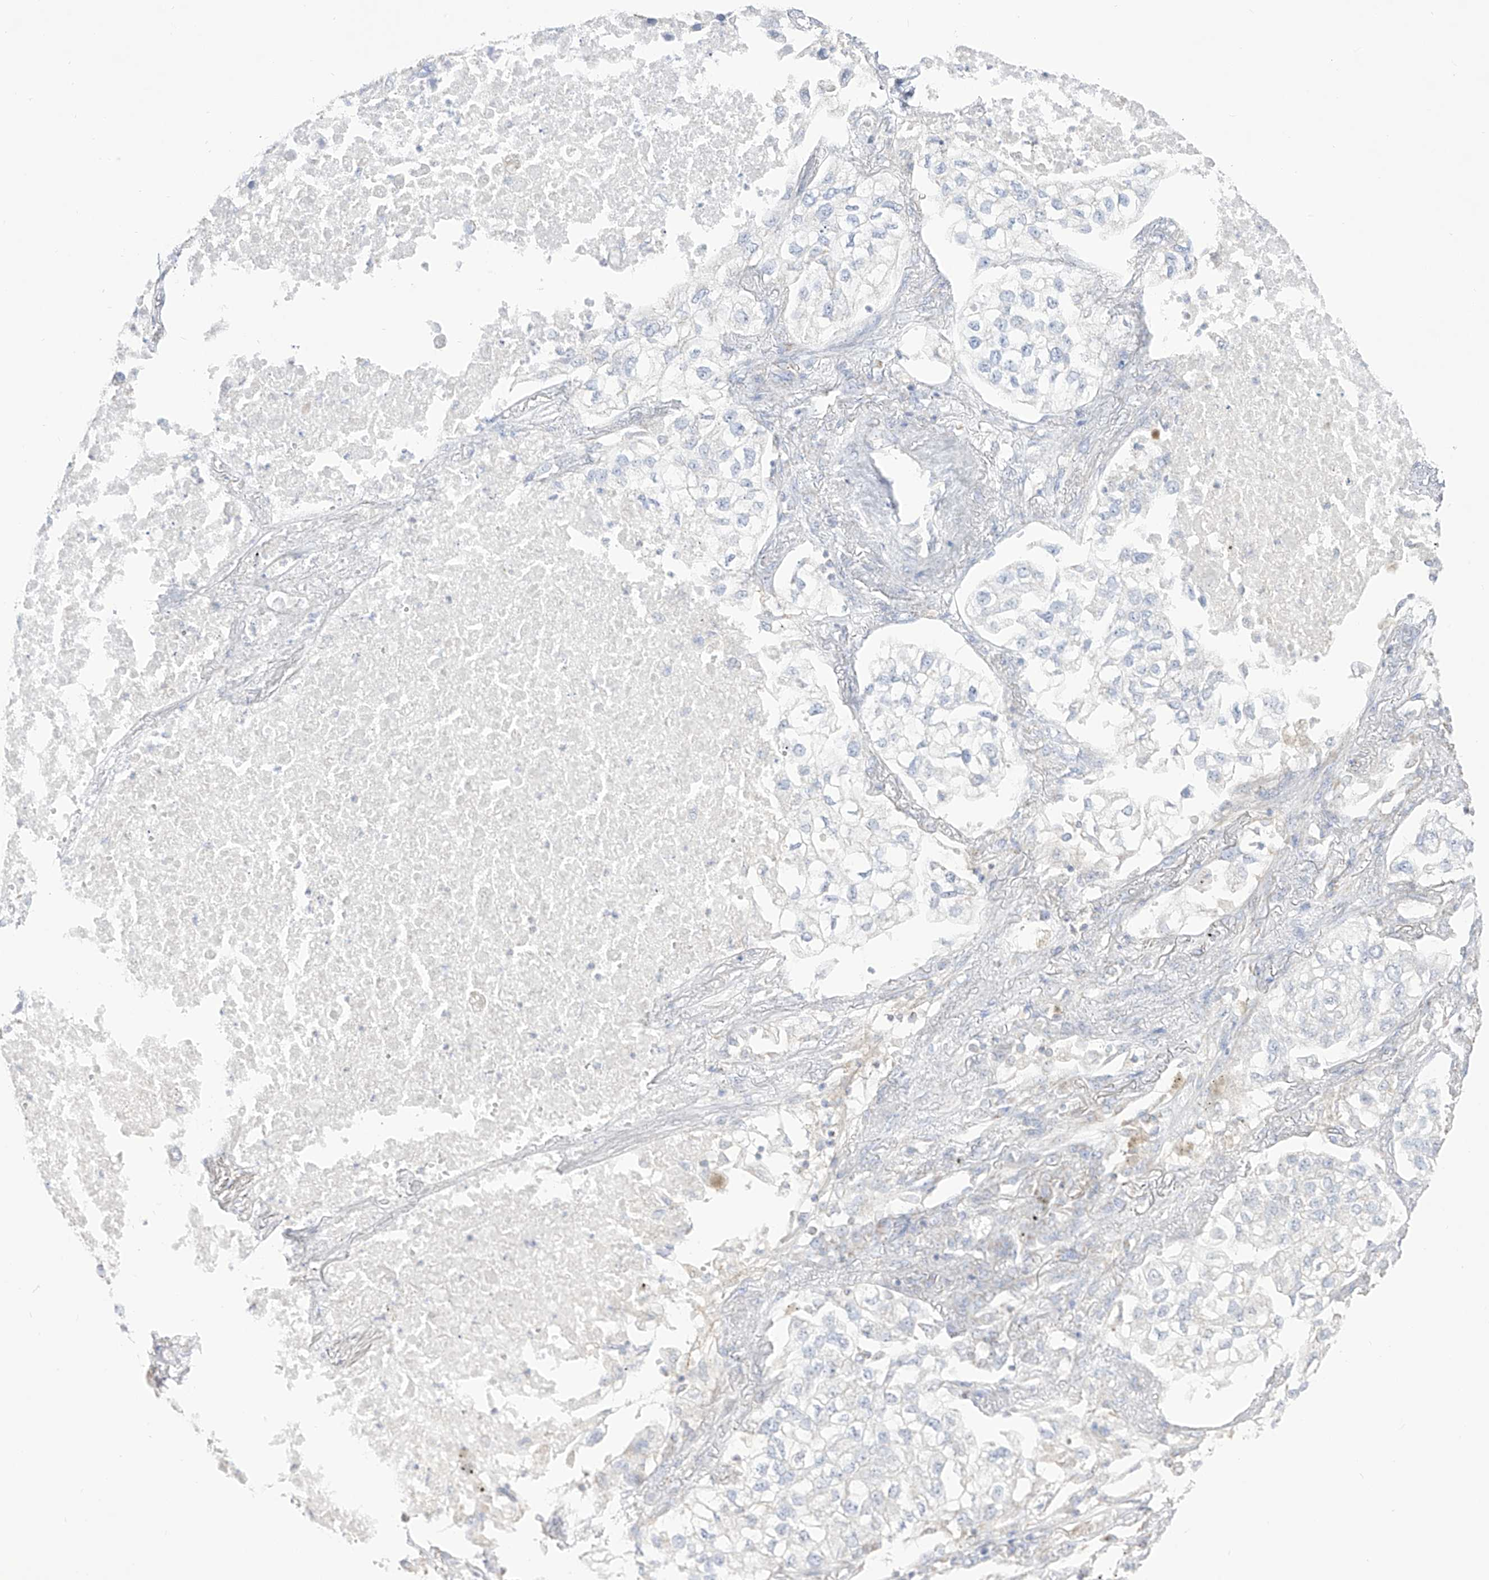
{"staining": {"intensity": "negative", "quantity": "none", "location": "none"}, "tissue": "lung cancer", "cell_type": "Tumor cells", "image_type": "cancer", "snomed": [{"axis": "morphology", "description": "Adenocarcinoma, NOS"}, {"axis": "topography", "description": "Lung"}], "caption": "High magnification brightfield microscopy of lung cancer (adenocarcinoma) stained with DAB (3,3'-diaminobenzidine) (brown) and counterstained with hematoxylin (blue): tumor cells show no significant expression.", "gene": "RCHY1", "patient": {"sex": "male", "age": 63}}